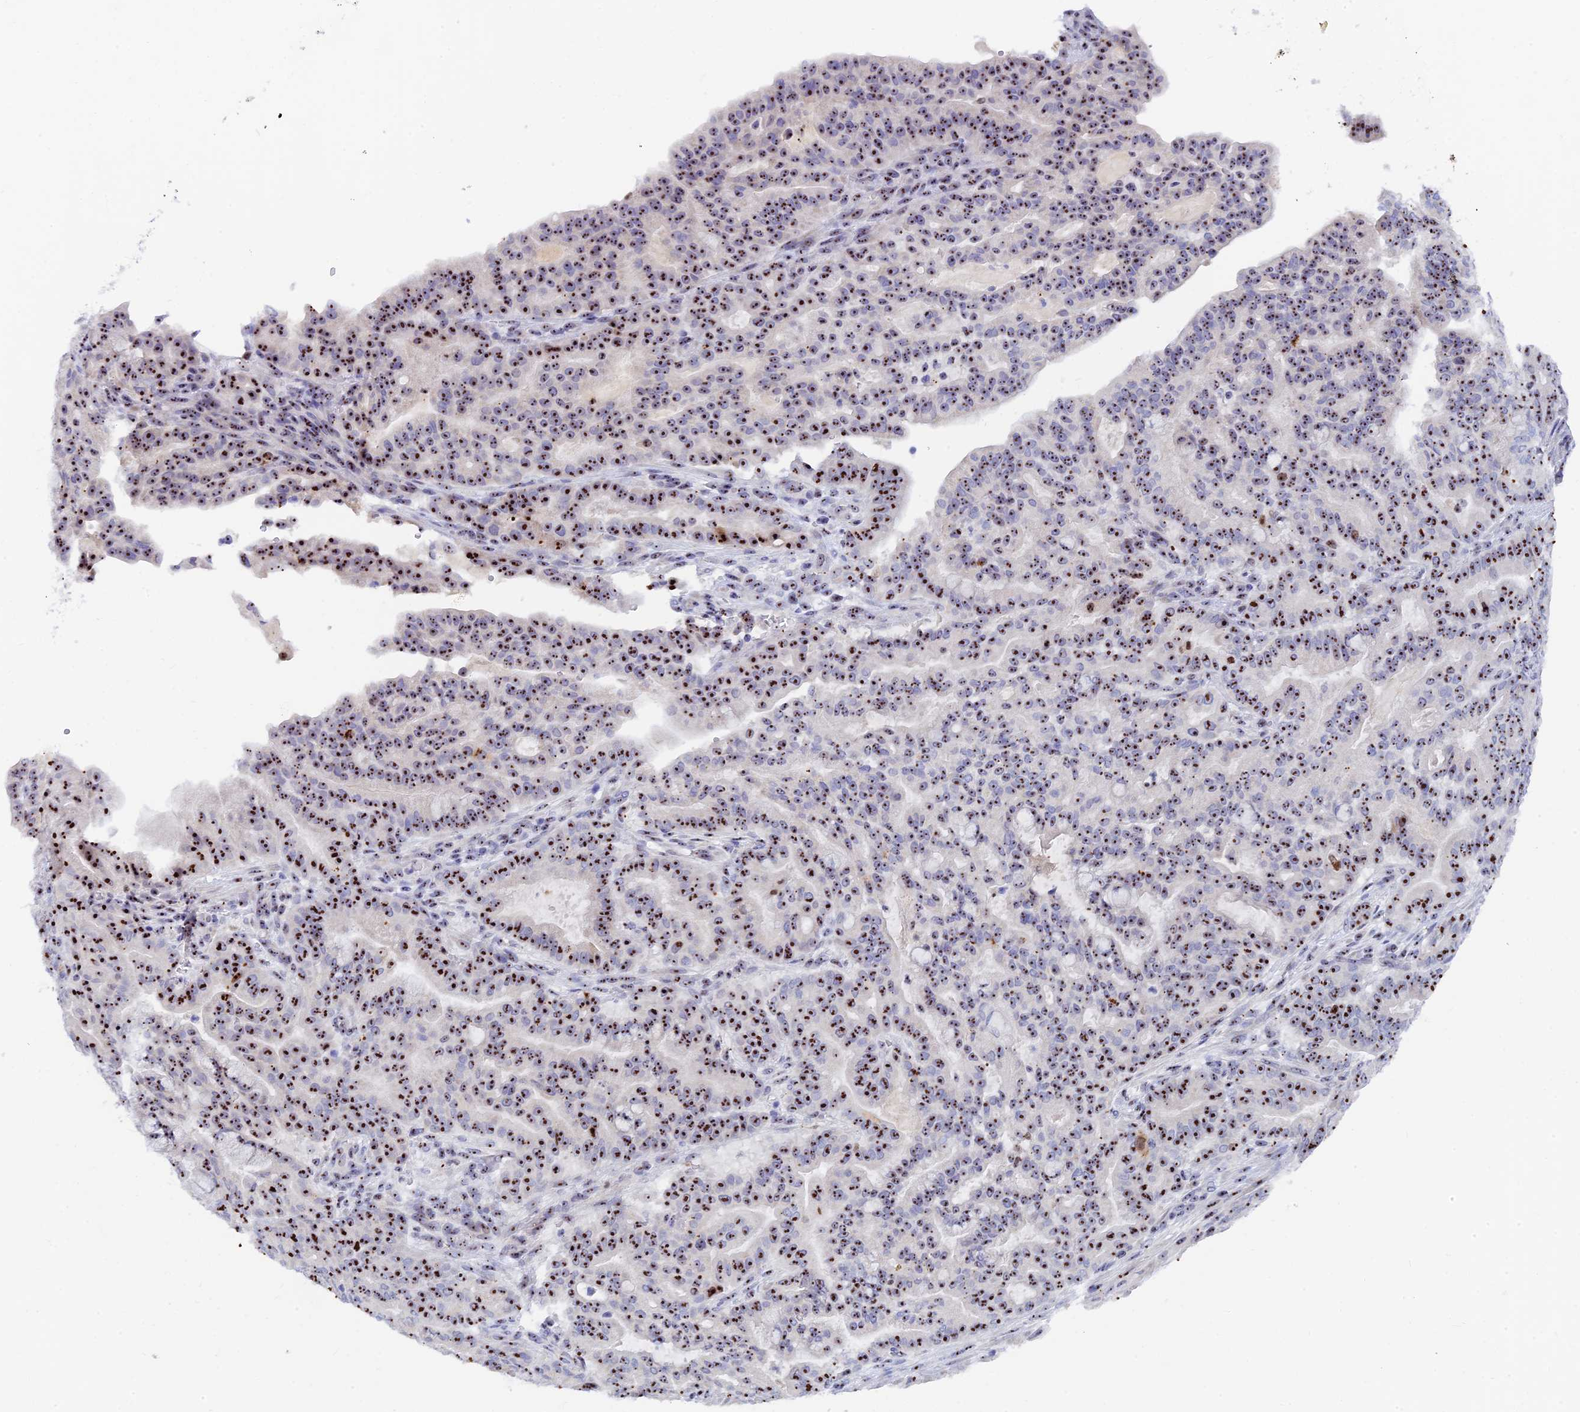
{"staining": {"intensity": "strong", "quantity": ">75%", "location": "nuclear"}, "tissue": "pancreatic cancer", "cell_type": "Tumor cells", "image_type": "cancer", "snomed": [{"axis": "morphology", "description": "Adenocarcinoma, NOS"}, {"axis": "topography", "description": "Pancreas"}], "caption": "The micrograph exhibits immunohistochemical staining of pancreatic adenocarcinoma. There is strong nuclear positivity is seen in about >75% of tumor cells.", "gene": "RSL1D1", "patient": {"sex": "male", "age": 63}}